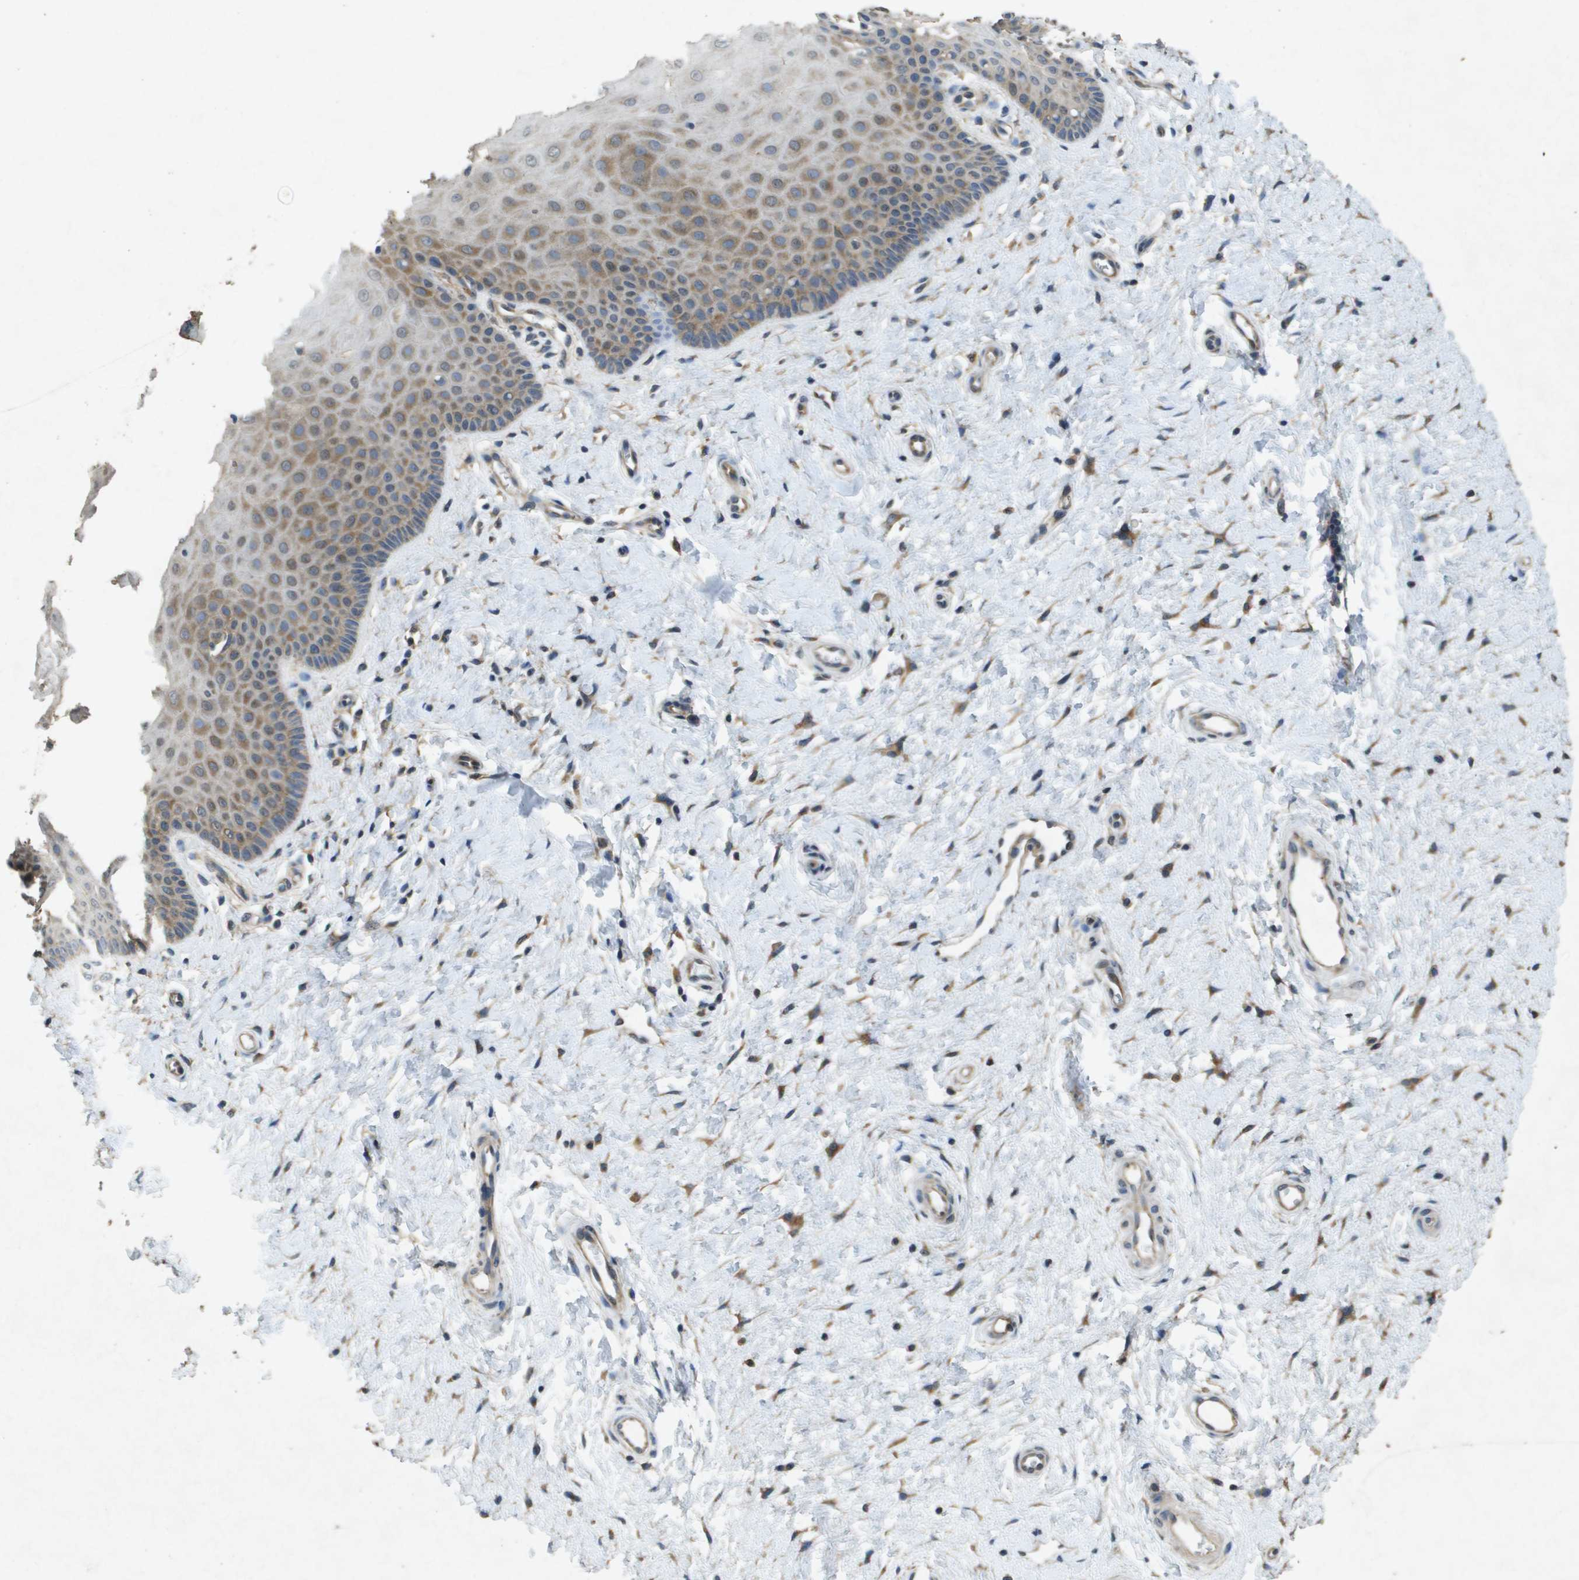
{"staining": {"intensity": "moderate", "quantity": "25%-75%", "location": "cytoplasmic/membranous"}, "tissue": "cervix", "cell_type": "Squamous epithelial cells", "image_type": "normal", "snomed": [{"axis": "morphology", "description": "Normal tissue, NOS"}, {"axis": "topography", "description": "Cervix"}], "caption": "A brown stain highlights moderate cytoplasmic/membranous expression of a protein in squamous epithelial cells of unremarkable human cervix. The protein is shown in brown color, while the nuclei are stained blue.", "gene": "PTPRT", "patient": {"sex": "female", "age": 55}}